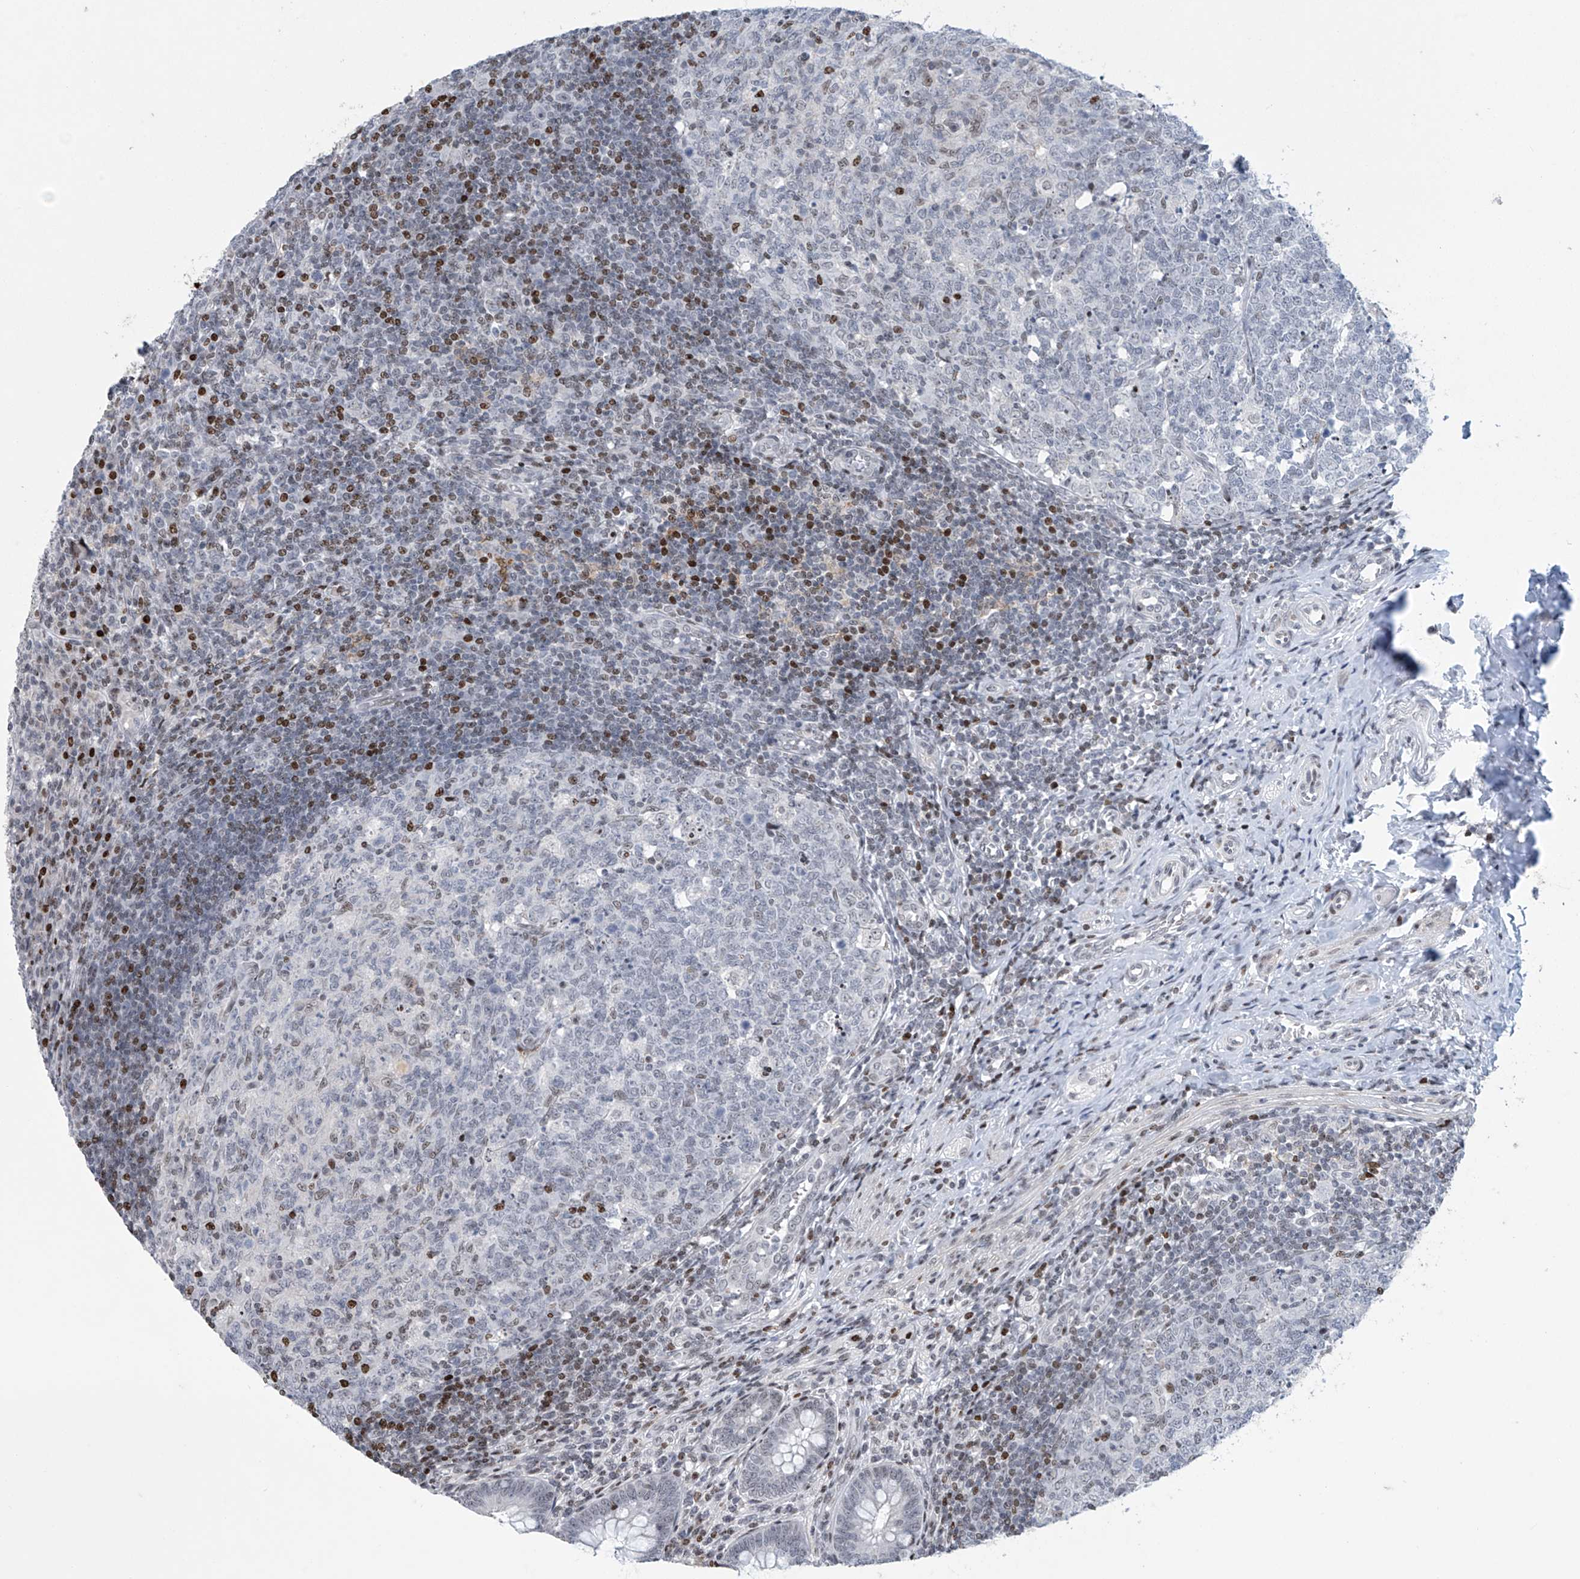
{"staining": {"intensity": "moderate", "quantity": "<25%", "location": "nuclear"}, "tissue": "appendix", "cell_type": "Glandular cells", "image_type": "normal", "snomed": [{"axis": "morphology", "description": "Normal tissue, NOS"}, {"axis": "topography", "description": "Appendix"}], "caption": "Protein staining of unremarkable appendix displays moderate nuclear expression in about <25% of glandular cells. (Stains: DAB (3,3'-diaminobenzidine) in brown, nuclei in blue, Microscopy: brightfield microscopy at high magnification).", "gene": "RFX7", "patient": {"sex": "male", "age": 14}}